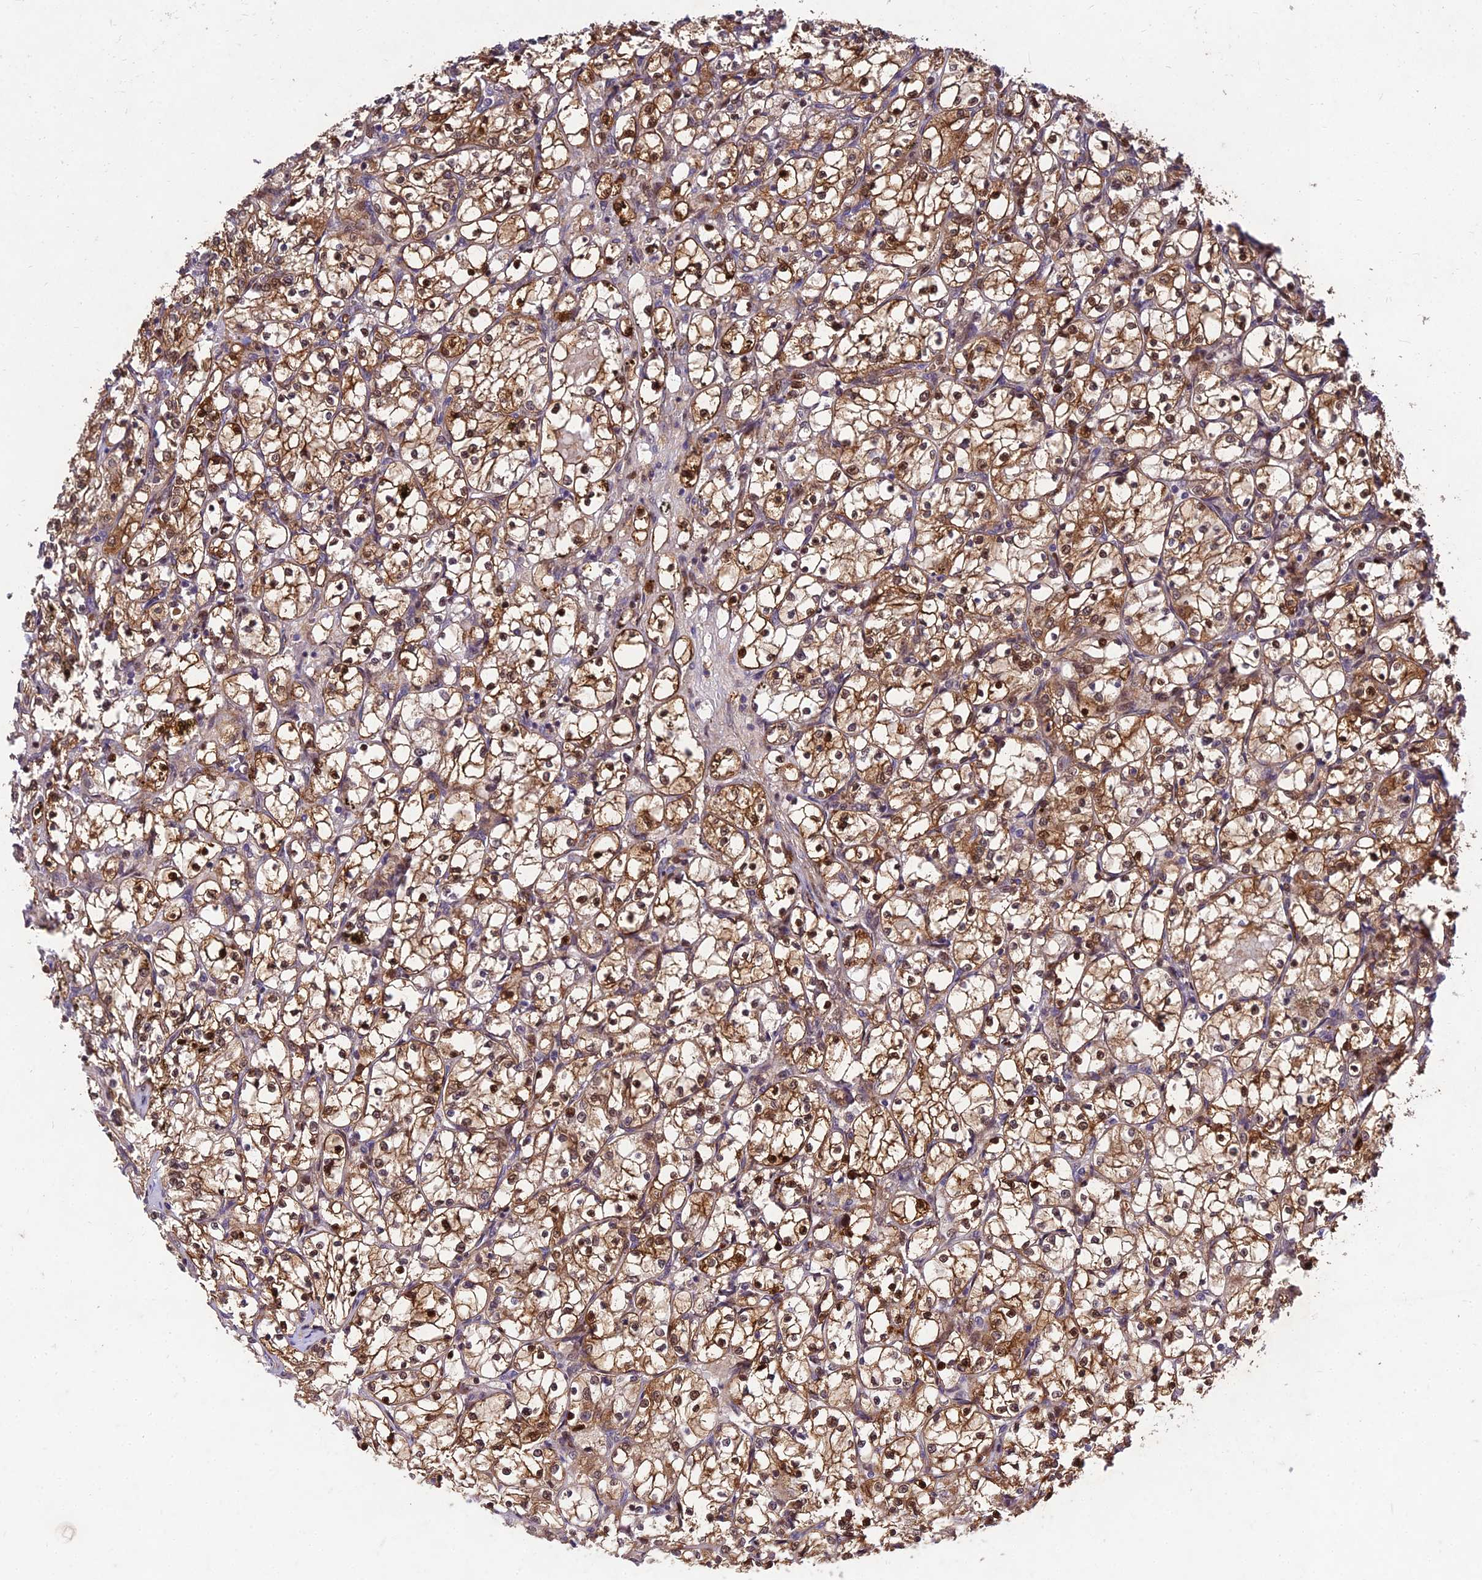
{"staining": {"intensity": "moderate", "quantity": ">75%", "location": "cytoplasmic/membranous,nuclear"}, "tissue": "renal cancer", "cell_type": "Tumor cells", "image_type": "cancer", "snomed": [{"axis": "morphology", "description": "Adenocarcinoma, NOS"}, {"axis": "topography", "description": "Kidney"}], "caption": "Renal adenocarcinoma tissue demonstrates moderate cytoplasmic/membranous and nuclear staining in approximately >75% of tumor cells, visualized by immunohistochemistry.", "gene": "MKKS", "patient": {"sex": "female", "age": 69}}